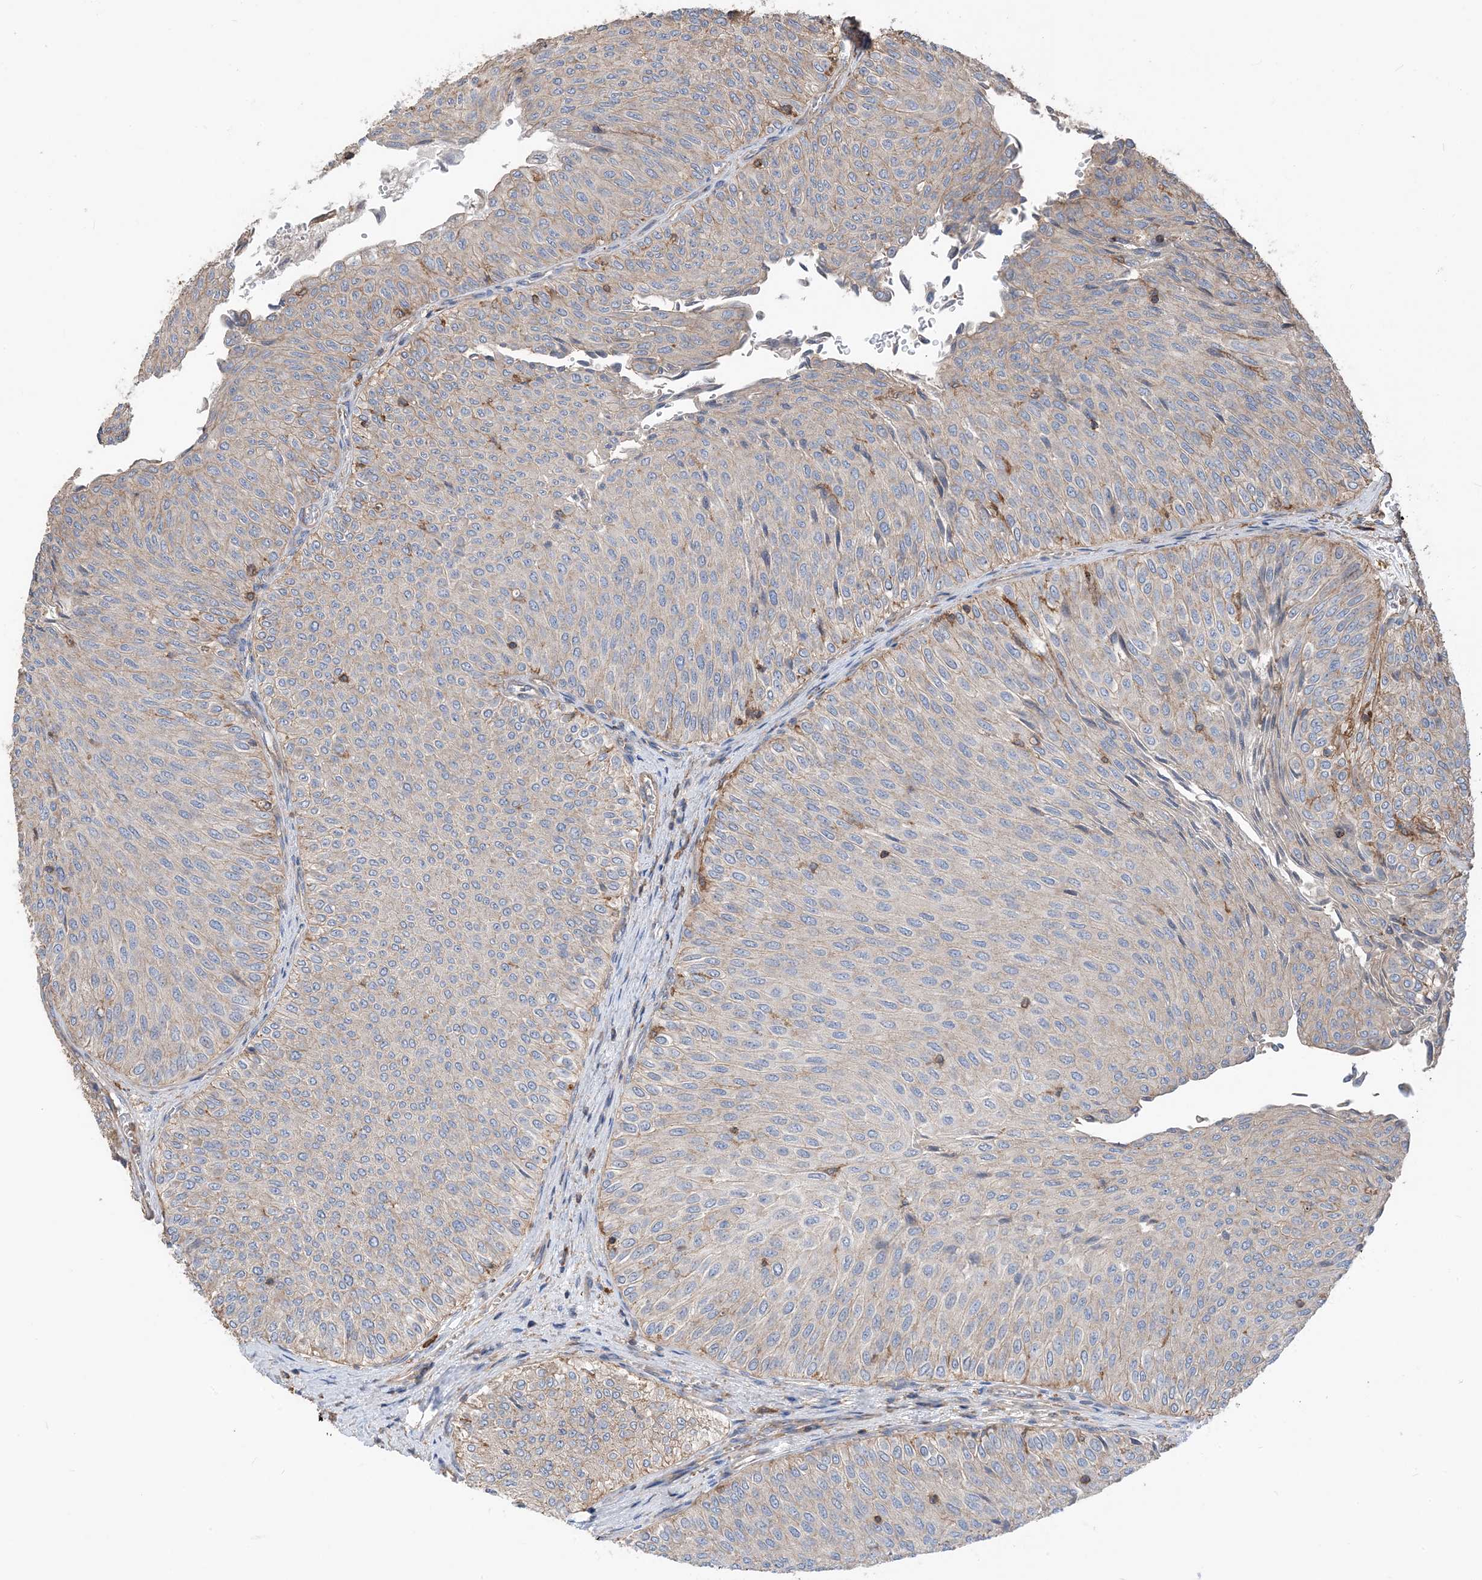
{"staining": {"intensity": "weak", "quantity": "<25%", "location": "cytoplasmic/membranous"}, "tissue": "urothelial cancer", "cell_type": "Tumor cells", "image_type": "cancer", "snomed": [{"axis": "morphology", "description": "Urothelial carcinoma, Low grade"}, {"axis": "topography", "description": "Urinary bladder"}], "caption": "High power microscopy photomicrograph of an immunohistochemistry (IHC) histopathology image of low-grade urothelial carcinoma, revealing no significant positivity in tumor cells.", "gene": "PARVG", "patient": {"sex": "male", "age": 78}}